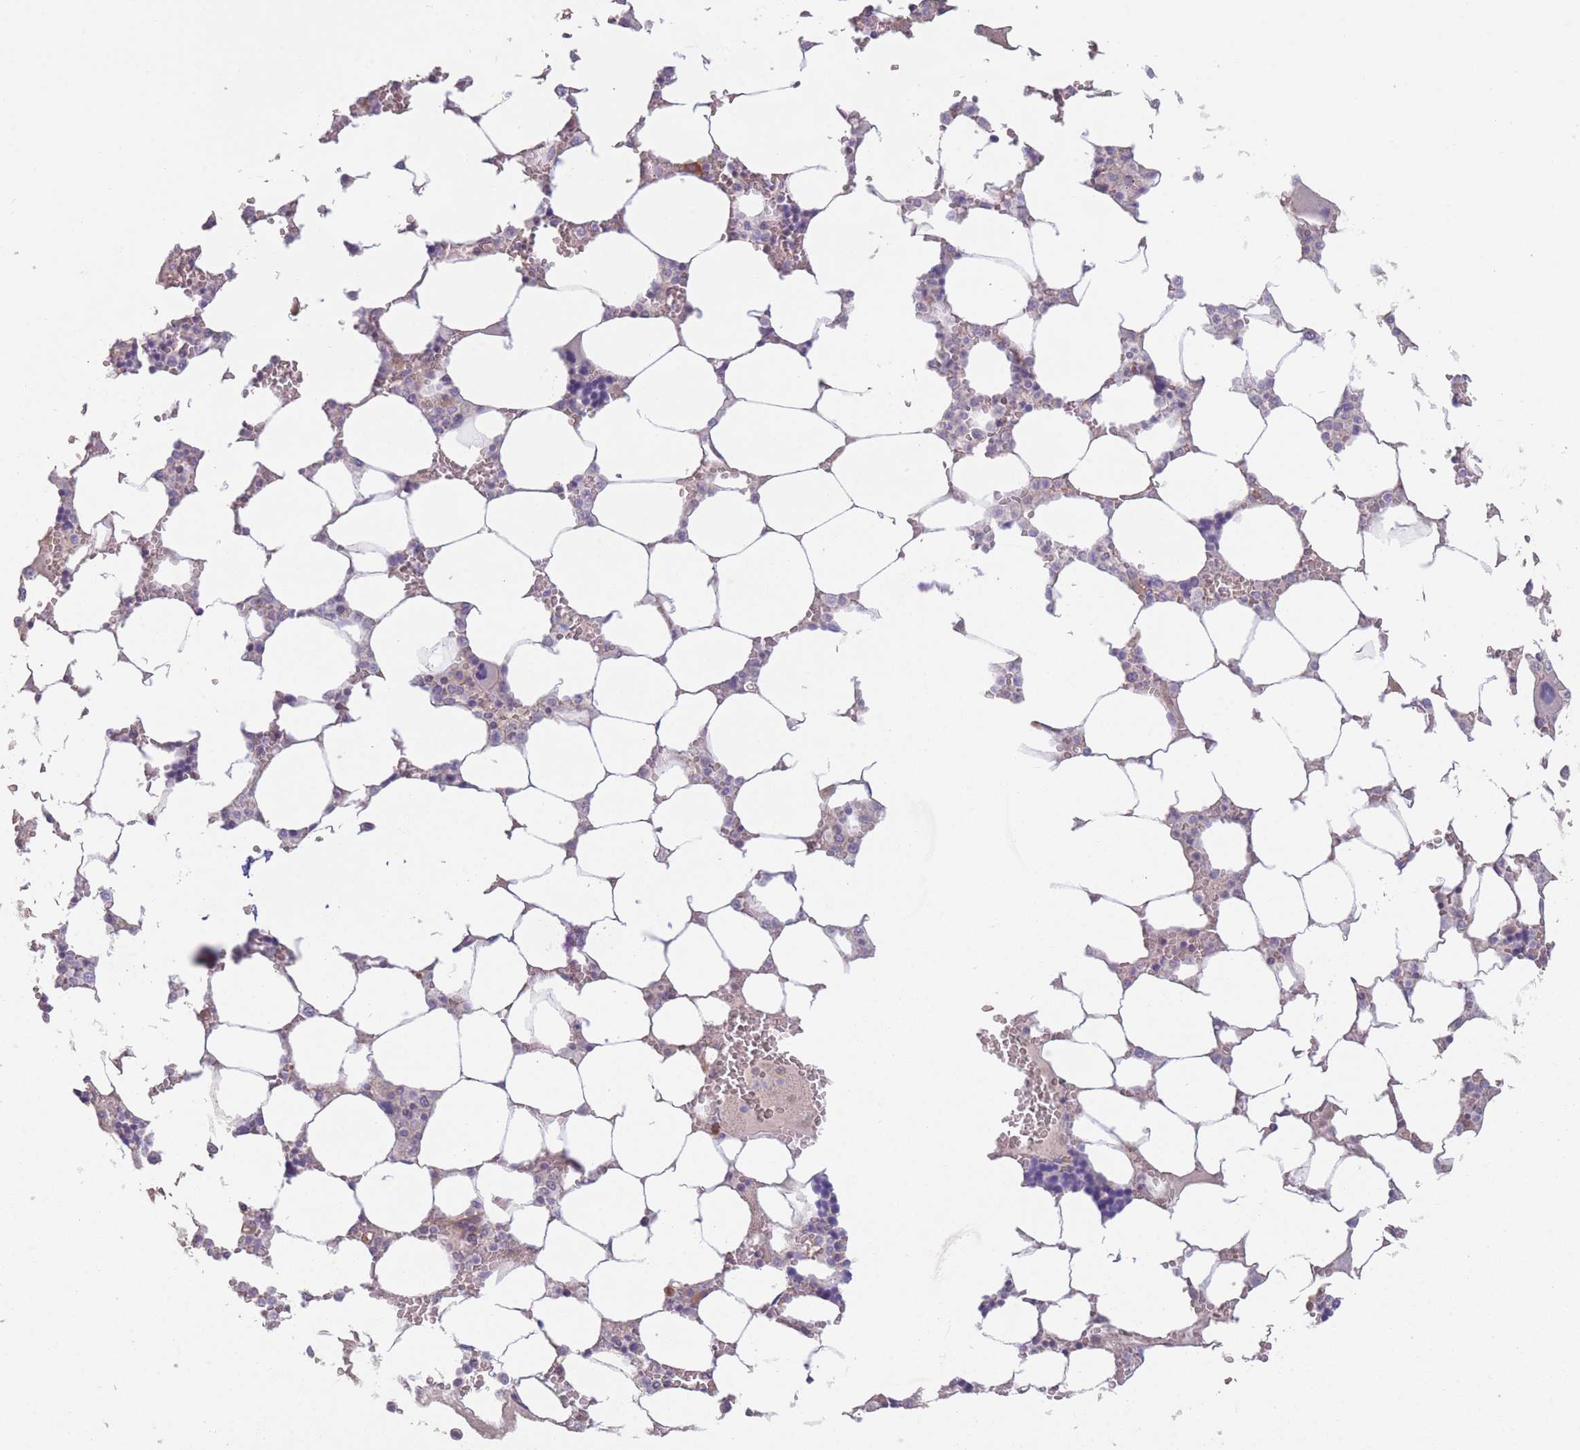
{"staining": {"intensity": "strong", "quantity": "<25%", "location": "cytoplasmic/membranous"}, "tissue": "bone marrow", "cell_type": "Hematopoietic cells", "image_type": "normal", "snomed": [{"axis": "morphology", "description": "Normal tissue, NOS"}, {"axis": "topography", "description": "Bone marrow"}], "caption": "The image demonstrates a brown stain indicating the presence of a protein in the cytoplasmic/membranous of hematopoietic cells in bone marrow. The staining was performed using DAB, with brown indicating positive protein expression. Nuclei are stained blue with hematoxylin.", "gene": "WDR93", "patient": {"sex": "male", "age": 64}}